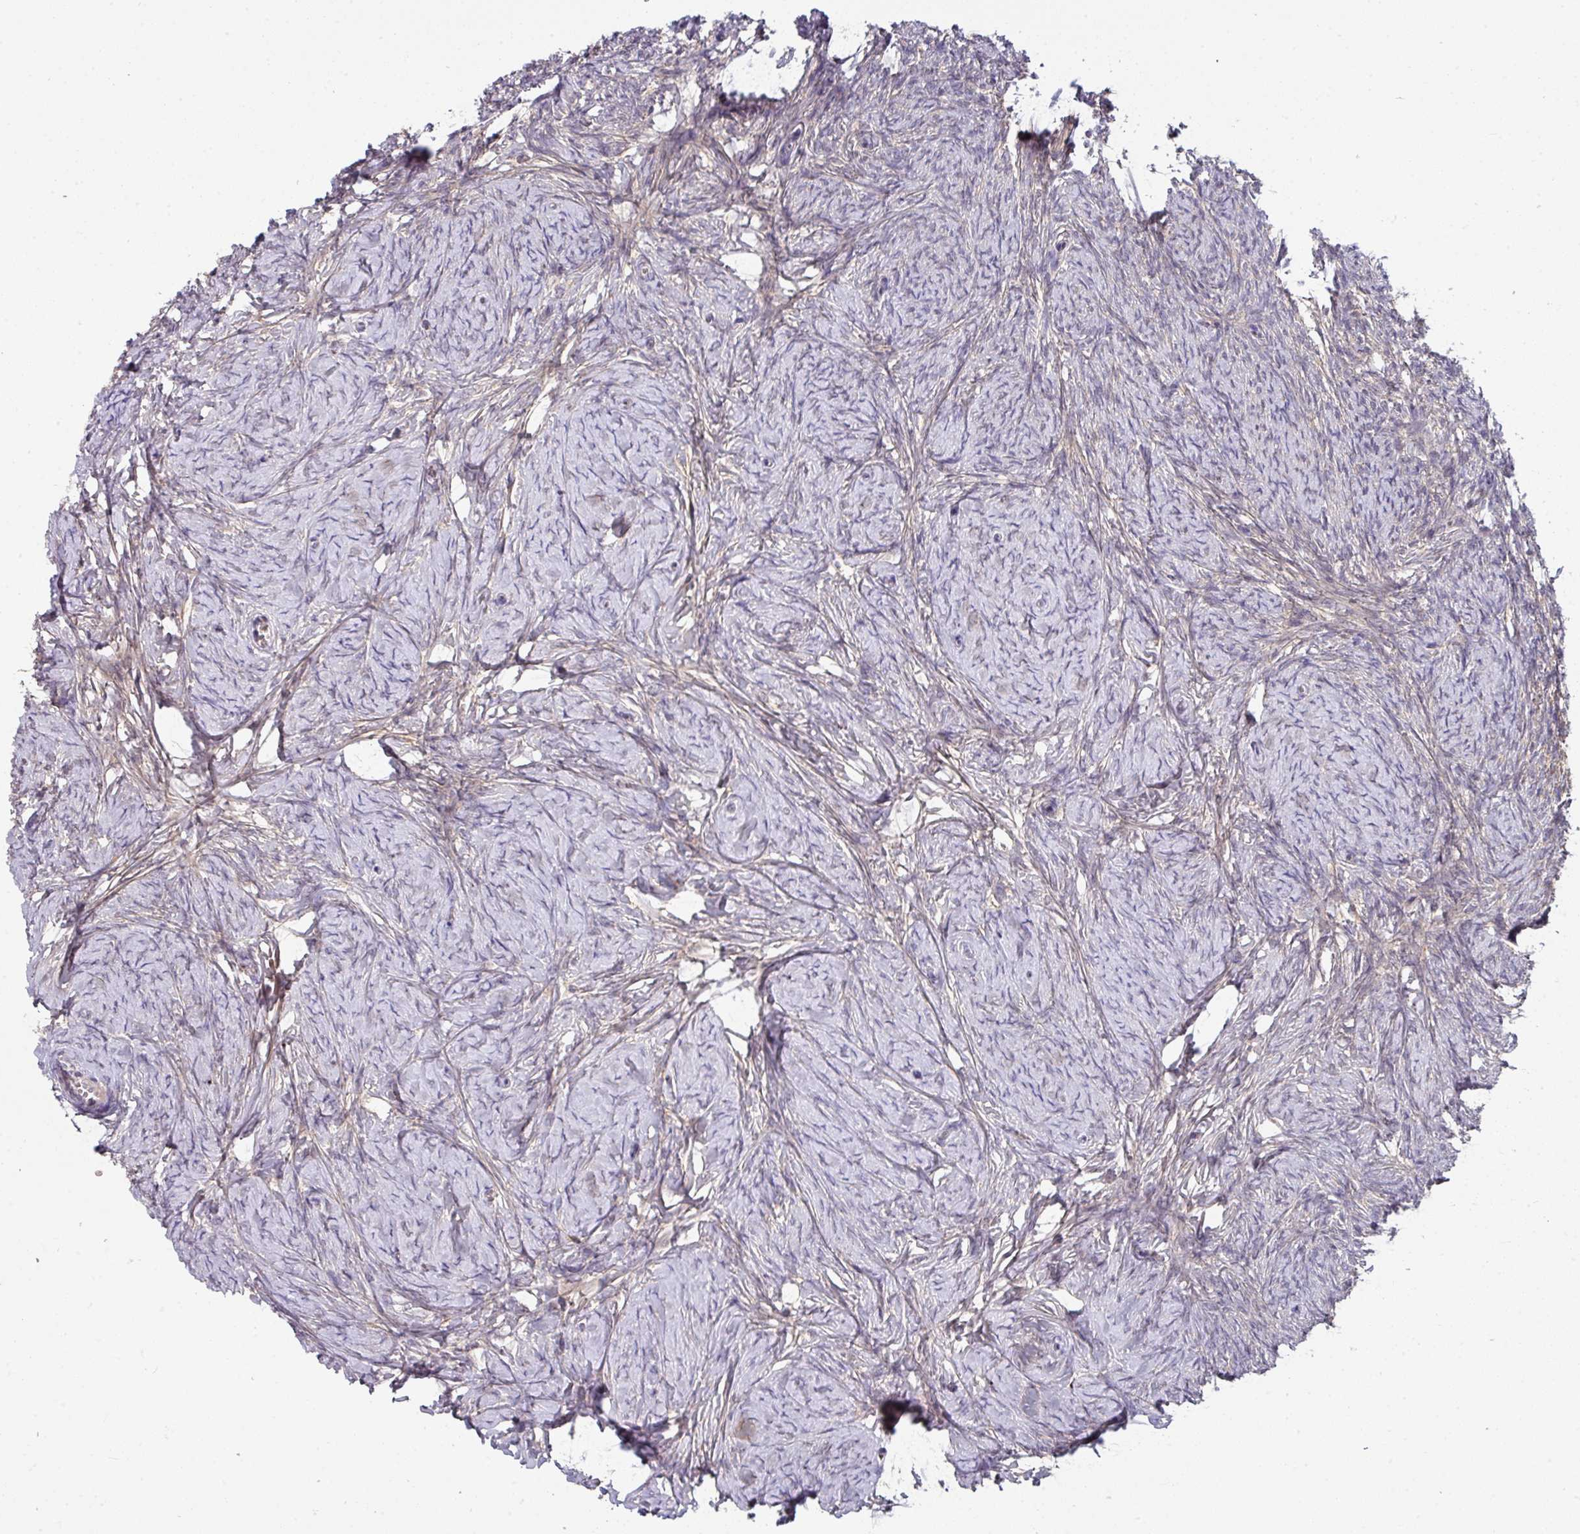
{"staining": {"intensity": "negative", "quantity": "none", "location": "none"}, "tissue": "ovary", "cell_type": "Ovarian stroma cells", "image_type": "normal", "snomed": [{"axis": "morphology", "description": "Normal tissue, NOS"}, {"axis": "topography", "description": "Ovary"}], "caption": "DAB immunohistochemical staining of unremarkable human ovary demonstrates no significant expression in ovarian stroma cells. (DAB (3,3'-diaminobenzidine) immunohistochemistry (IHC) visualized using brightfield microscopy, high magnification).", "gene": "SLAMF6", "patient": {"sex": "female", "age": 44}}